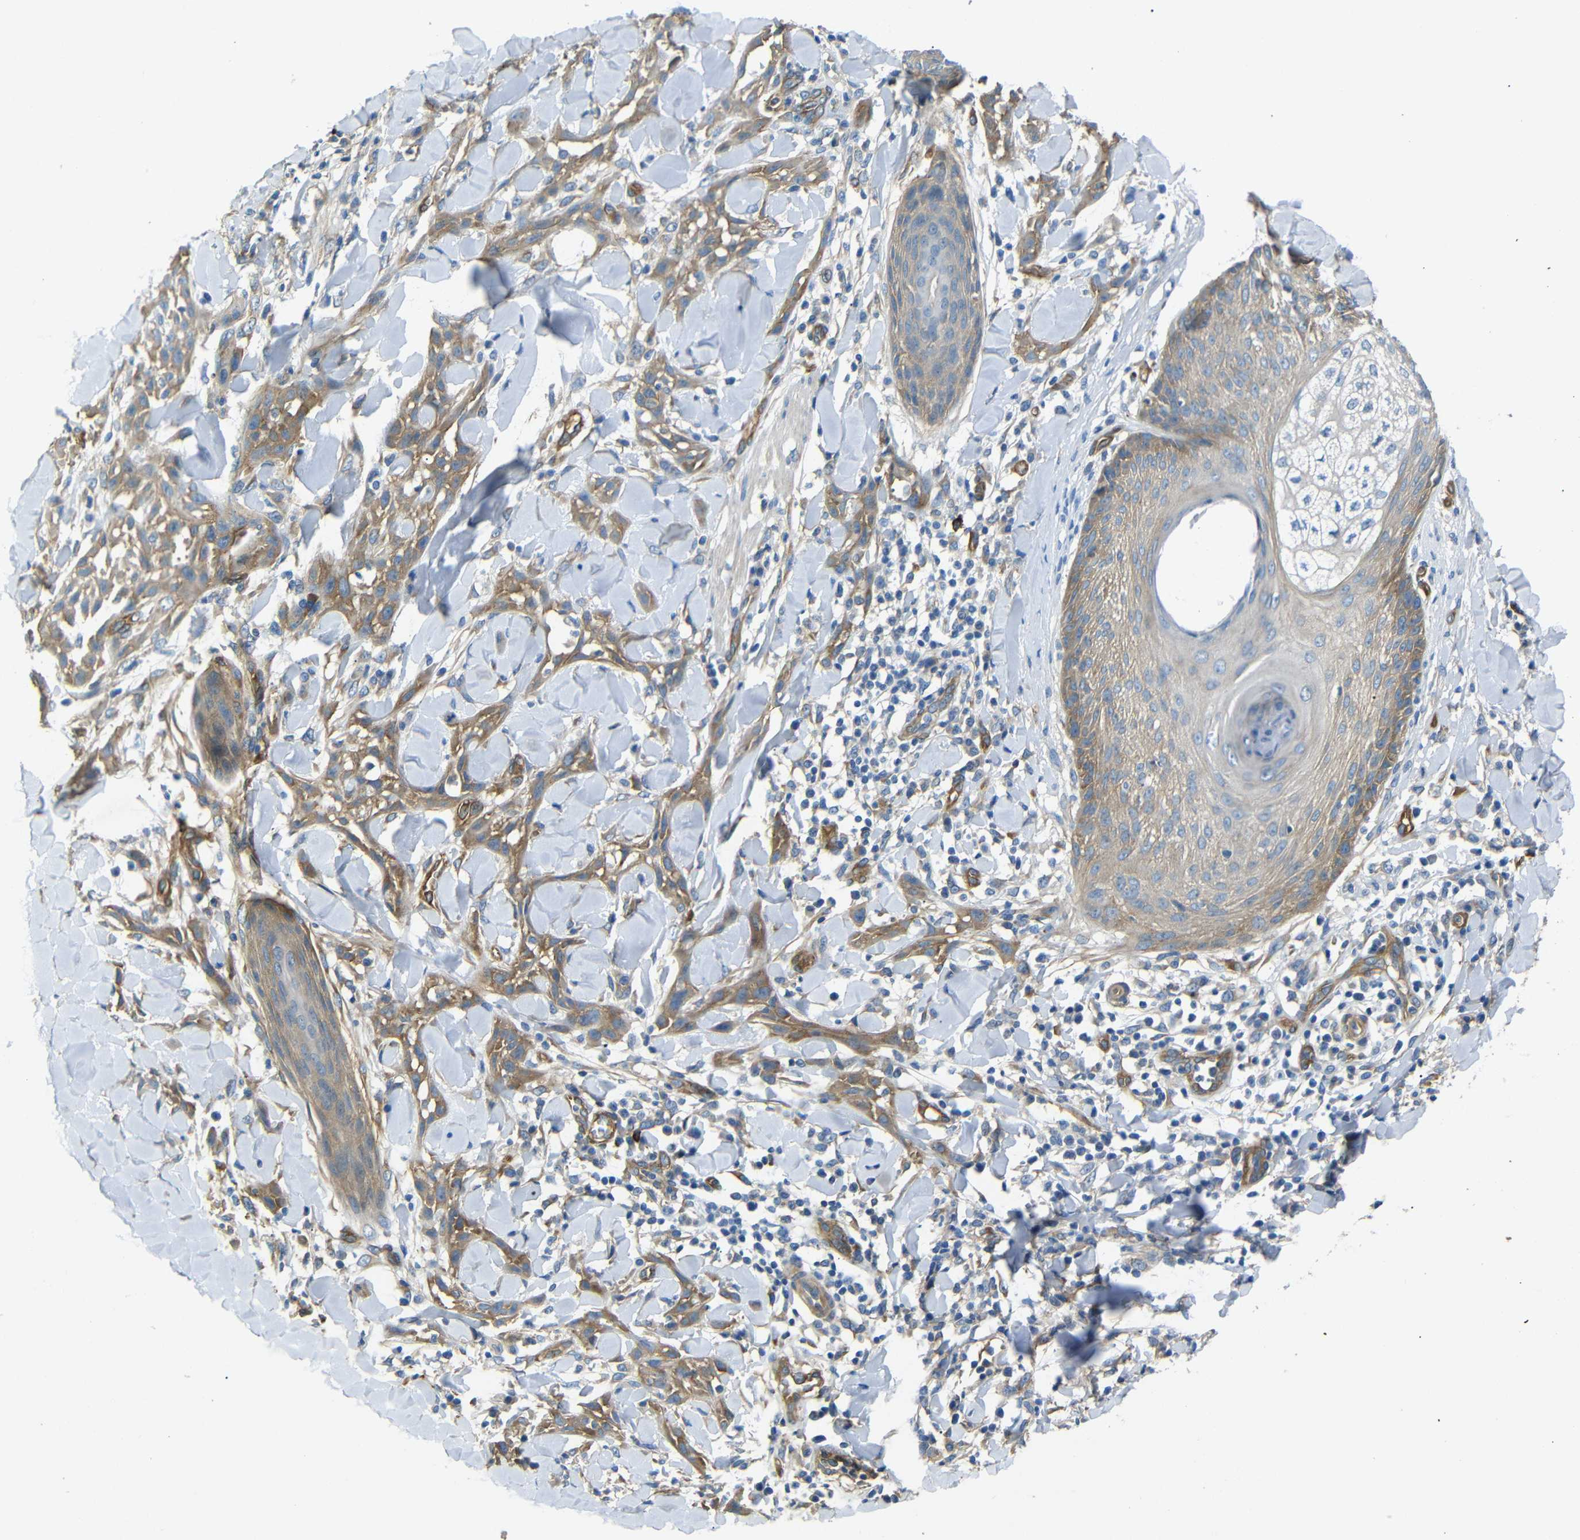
{"staining": {"intensity": "moderate", "quantity": ">75%", "location": "cytoplasmic/membranous"}, "tissue": "skin cancer", "cell_type": "Tumor cells", "image_type": "cancer", "snomed": [{"axis": "morphology", "description": "Squamous cell carcinoma, NOS"}, {"axis": "topography", "description": "Skin"}], "caption": "This micrograph shows squamous cell carcinoma (skin) stained with immunohistochemistry to label a protein in brown. The cytoplasmic/membranous of tumor cells show moderate positivity for the protein. Nuclei are counter-stained blue.", "gene": "MYO1B", "patient": {"sex": "male", "age": 24}}